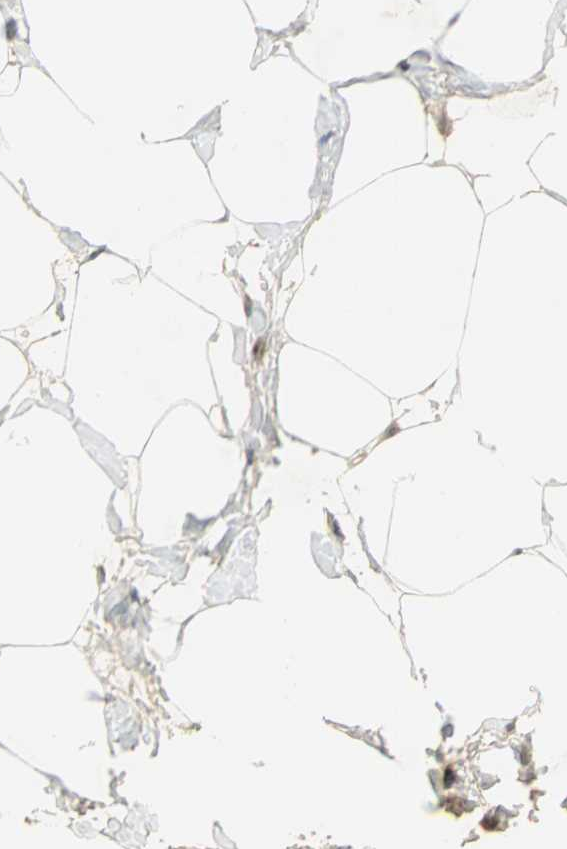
{"staining": {"intensity": "strong", "quantity": ">75%", "location": "nuclear"}, "tissue": "breast cancer", "cell_type": "Tumor cells", "image_type": "cancer", "snomed": [{"axis": "morphology", "description": "Normal tissue, NOS"}, {"axis": "morphology", "description": "Duct carcinoma"}, {"axis": "topography", "description": "Breast"}], "caption": "Infiltrating ductal carcinoma (breast) stained for a protein (brown) displays strong nuclear positive expression in about >75% of tumor cells.", "gene": "AK6", "patient": {"sex": "female", "age": 50}}